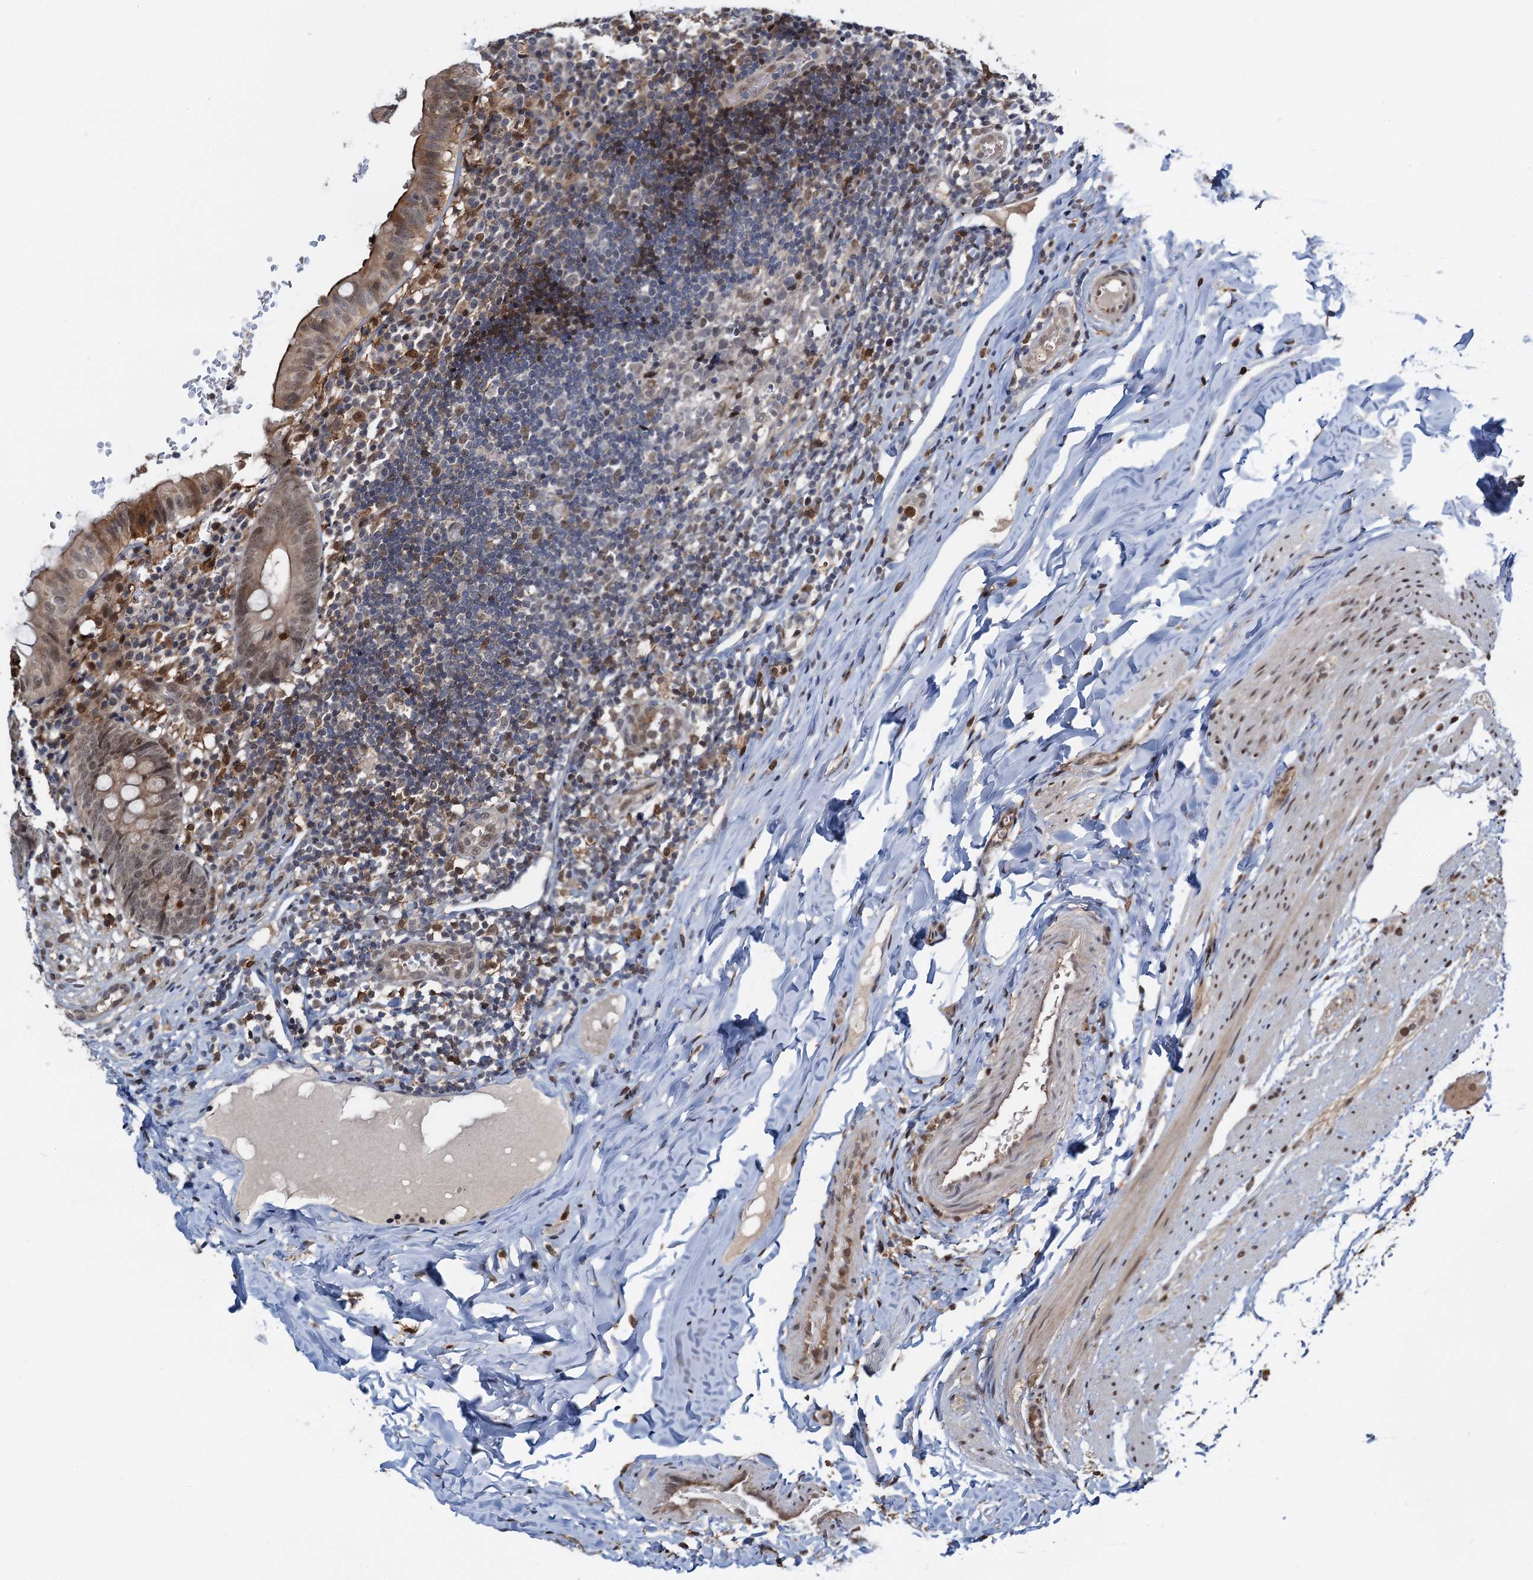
{"staining": {"intensity": "moderate", "quantity": ">75%", "location": "cytoplasmic/membranous,nuclear"}, "tissue": "appendix", "cell_type": "Glandular cells", "image_type": "normal", "snomed": [{"axis": "morphology", "description": "Normal tissue, NOS"}, {"axis": "topography", "description": "Appendix"}], "caption": "Immunohistochemical staining of unremarkable human appendix displays moderate cytoplasmic/membranous,nuclear protein staining in about >75% of glandular cells. (DAB IHC with brightfield microscopy, high magnification).", "gene": "ZNF609", "patient": {"sex": "male", "age": 8}}